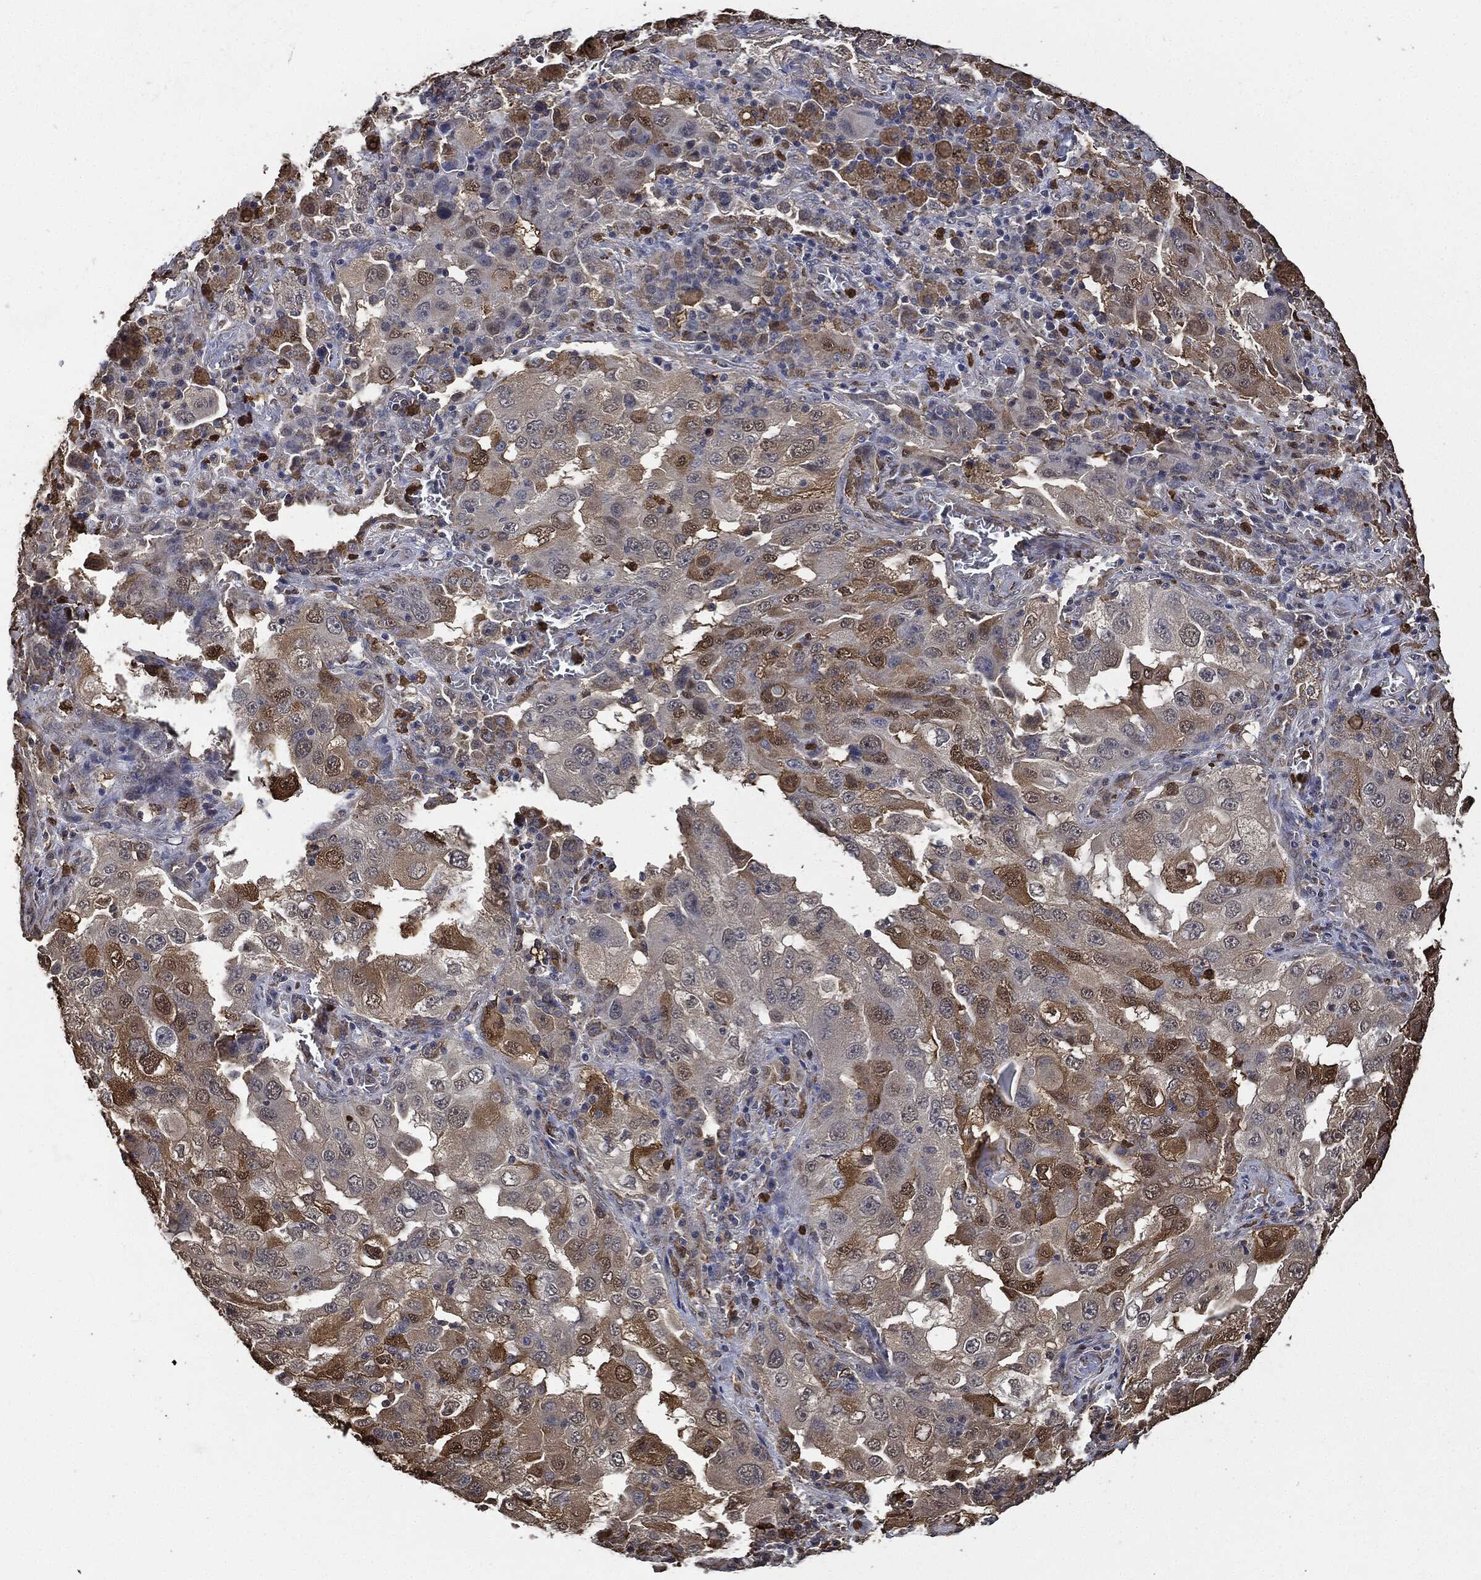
{"staining": {"intensity": "moderate", "quantity": "25%-75%", "location": "cytoplasmic/membranous"}, "tissue": "lung cancer", "cell_type": "Tumor cells", "image_type": "cancer", "snomed": [{"axis": "morphology", "description": "Adenocarcinoma, NOS"}, {"axis": "topography", "description": "Lung"}], "caption": "Immunohistochemical staining of lung cancer exhibits medium levels of moderate cytoplasmic/membranous positivity in about 25%-75% of tumor cells.", "gene": "S100A9", "patient": {"sex": "female", "age": 61}}